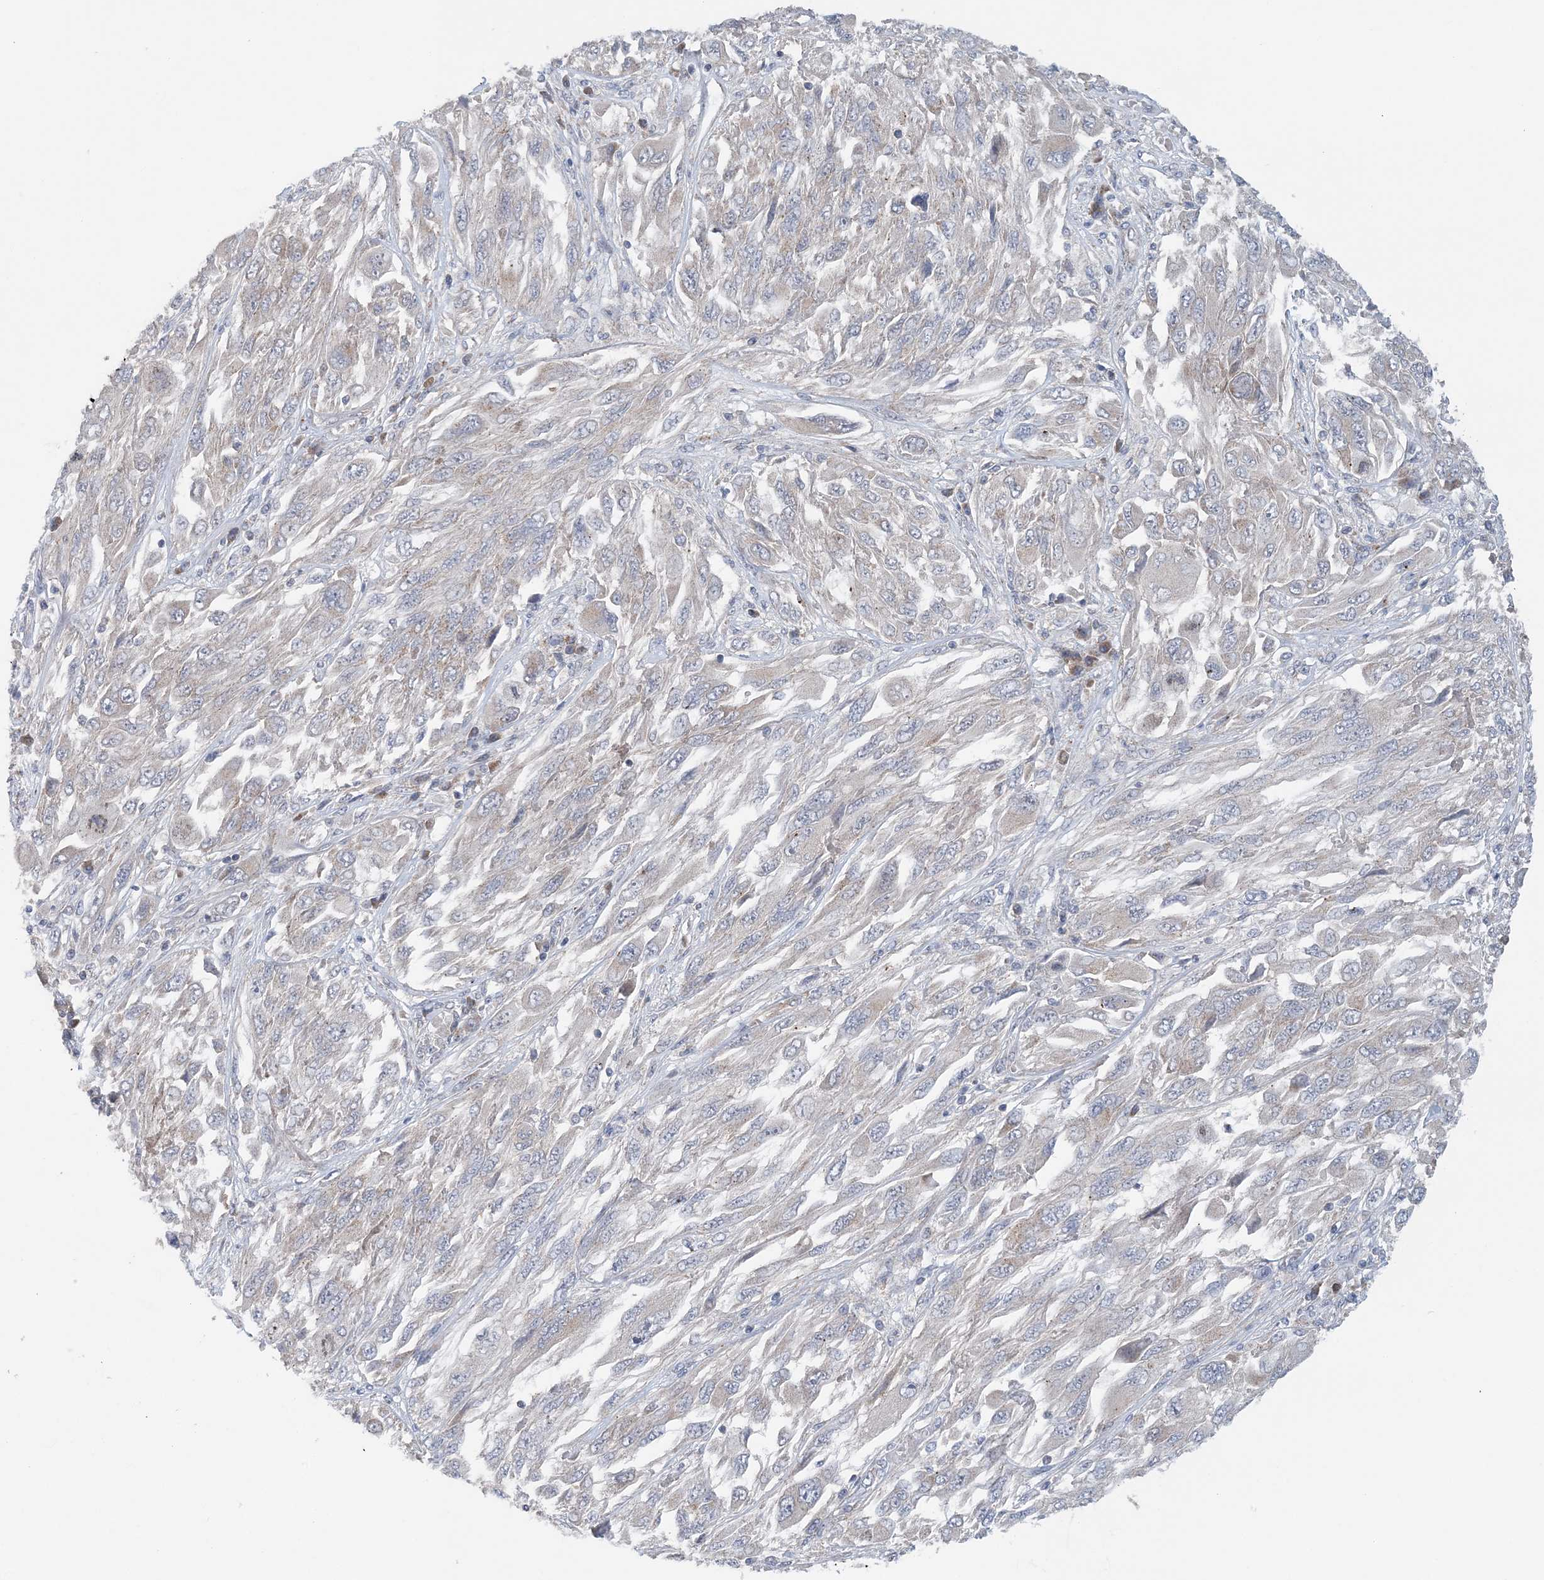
{"staining": {"intensity": "negative", "quantity": "none", "location": "none"}, "tissue": "melanoma", "cell_type": "Tumor cells", "image_type": "cancer", "snomed": [{"axis": "morphology", "description": "Malignant melanoma, NOS"}, {"axis": "topography", "description": "Skin"}], "caption": "The histopathology image reveals no significant positivity in tumor cells of malignant melanoma.", "gene": "COPE", "patient": {"sex": "female", "age": 91}}